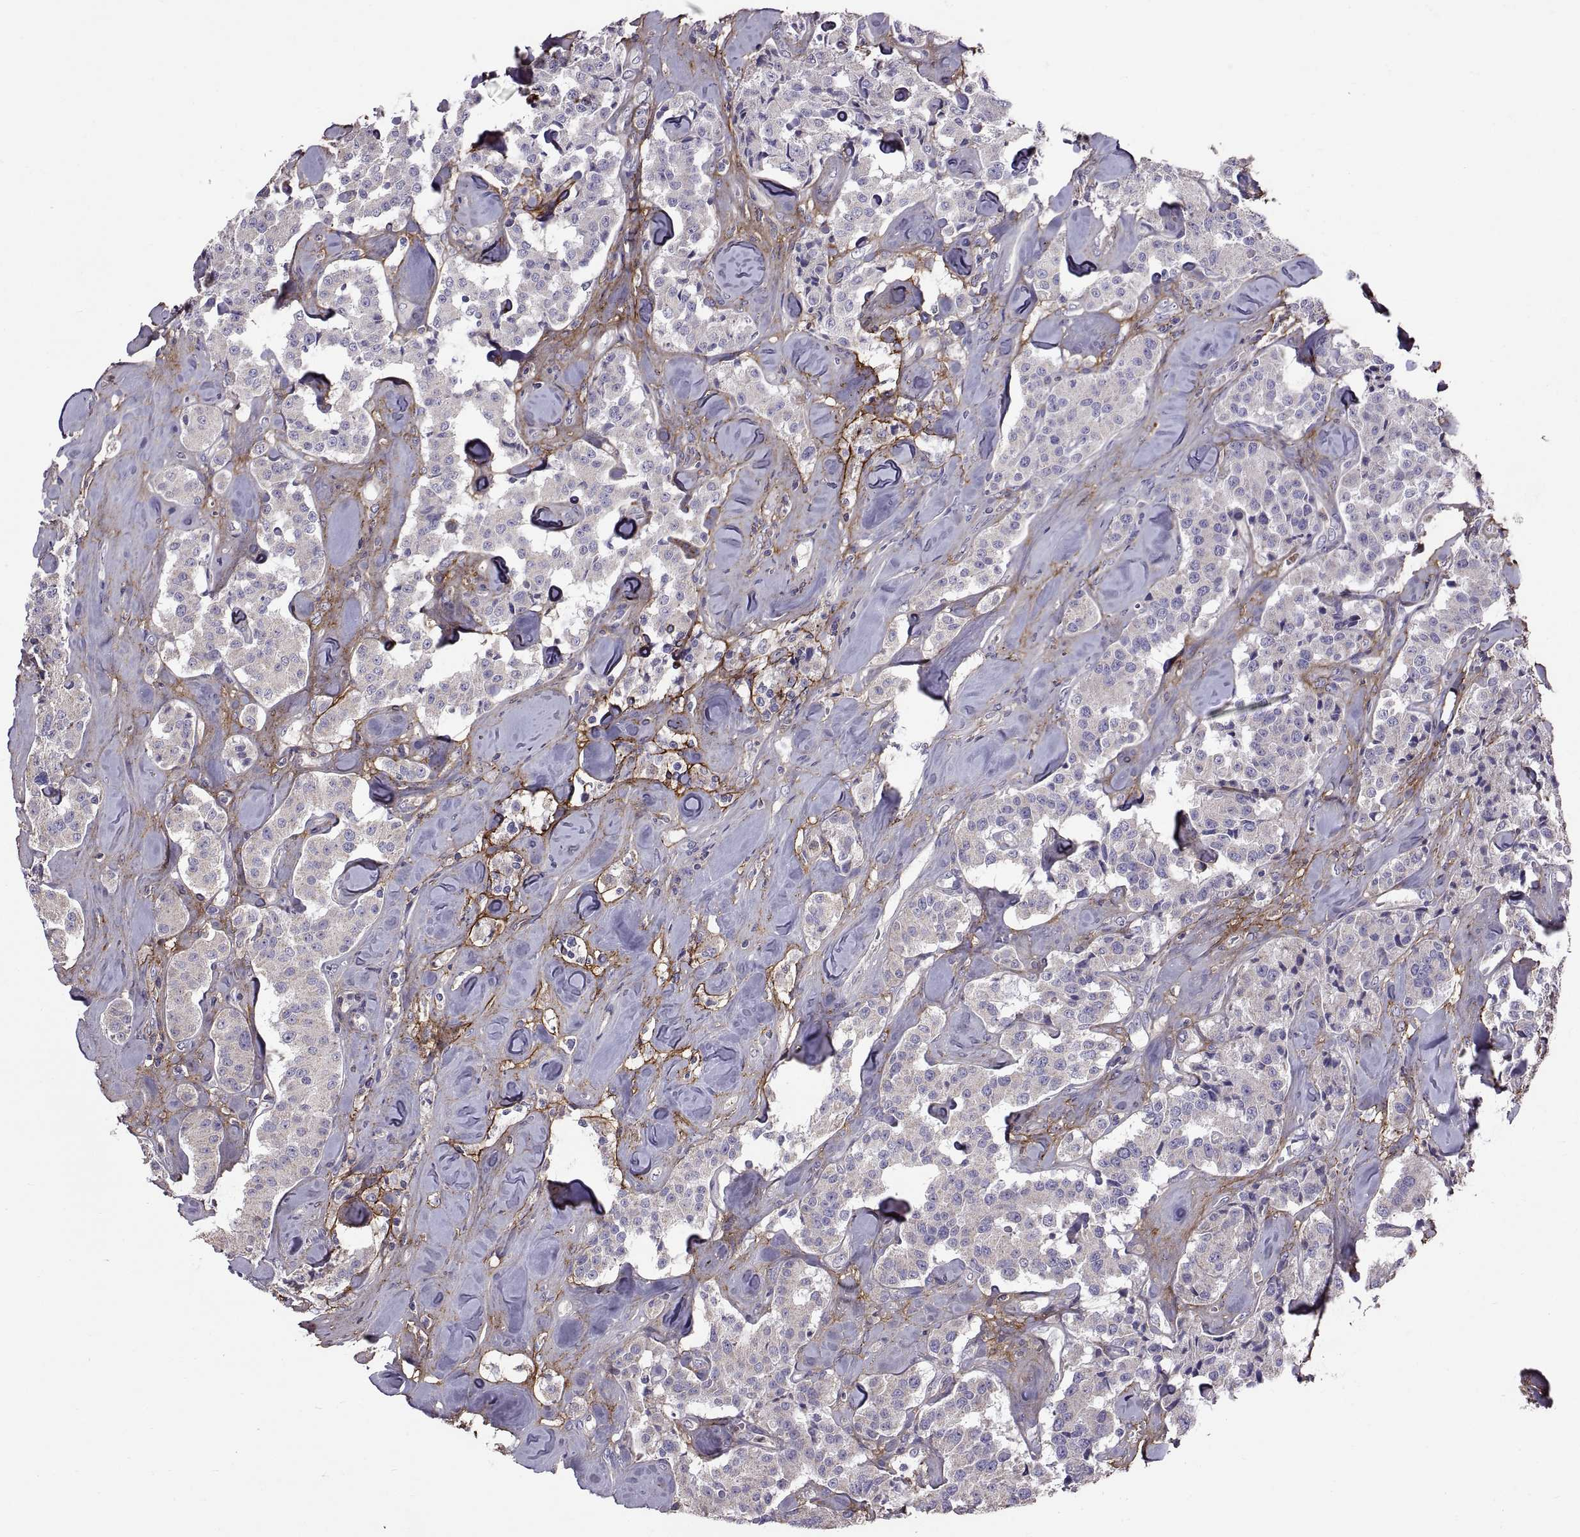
{"staining": {"intensity": "negative", "quantity": "none", "location": "none"}, "tissue": "carcinoid", "cell_type": "Tumor cells", "image_type": "cancer", "snomed": [{"axis": "morphology", "description": "Carcinoid, malignant, NOS"}, {"axis": "topography", "description": "Pancreas"}], "caption": "The immunohistochemistry (IHC) photomicrograph has no significant positivity in tumor cells of carcinoid tissue.", "gene": "EMILIN2", "patient": {"sex": "male", "age": 41}}